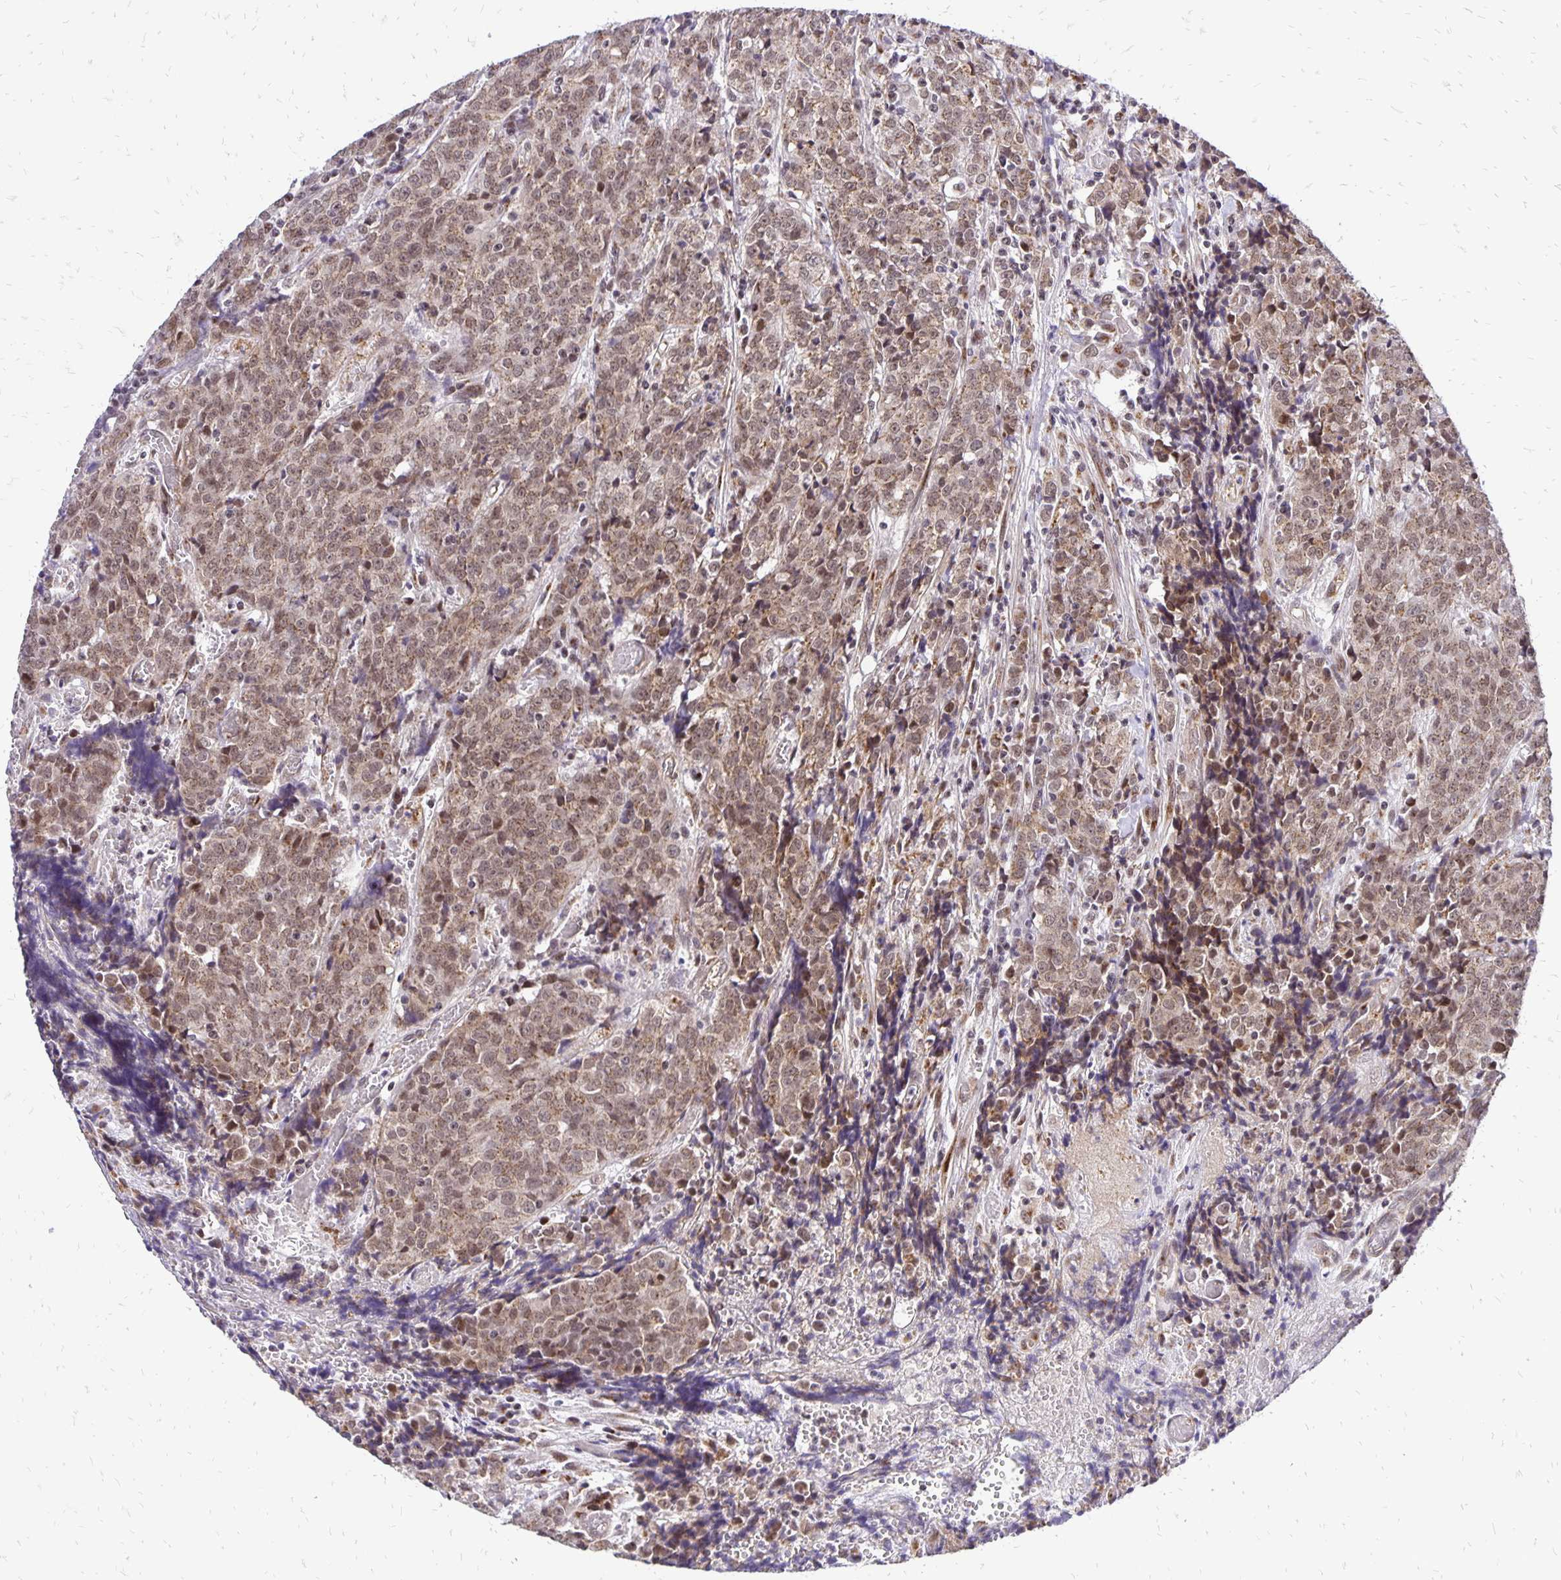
{"staining": {"intensity": "weak", "quantity": ">75%", "location": "cytoplasmic/membranous,nuclear"}, "tissue": "prostate cancer", "cell_type": "Tumor cells", "image_type": "cancer", "snomed": [{"axis": "morphology", "description": "Adenocarcinoma, High grade"}, {"axis": "topography", "description": "Prostate and seminal vesicle, NOS"}], "caption": "Approximately >75% of tumor cells in human prostate cancer exhibit weak cytoplasmic/membranous and nuclear protein expression as visualized by brown immunohistochemical staining.", "gene": "GOLGA5", "patient": {"sex": "male", "age": 60}}